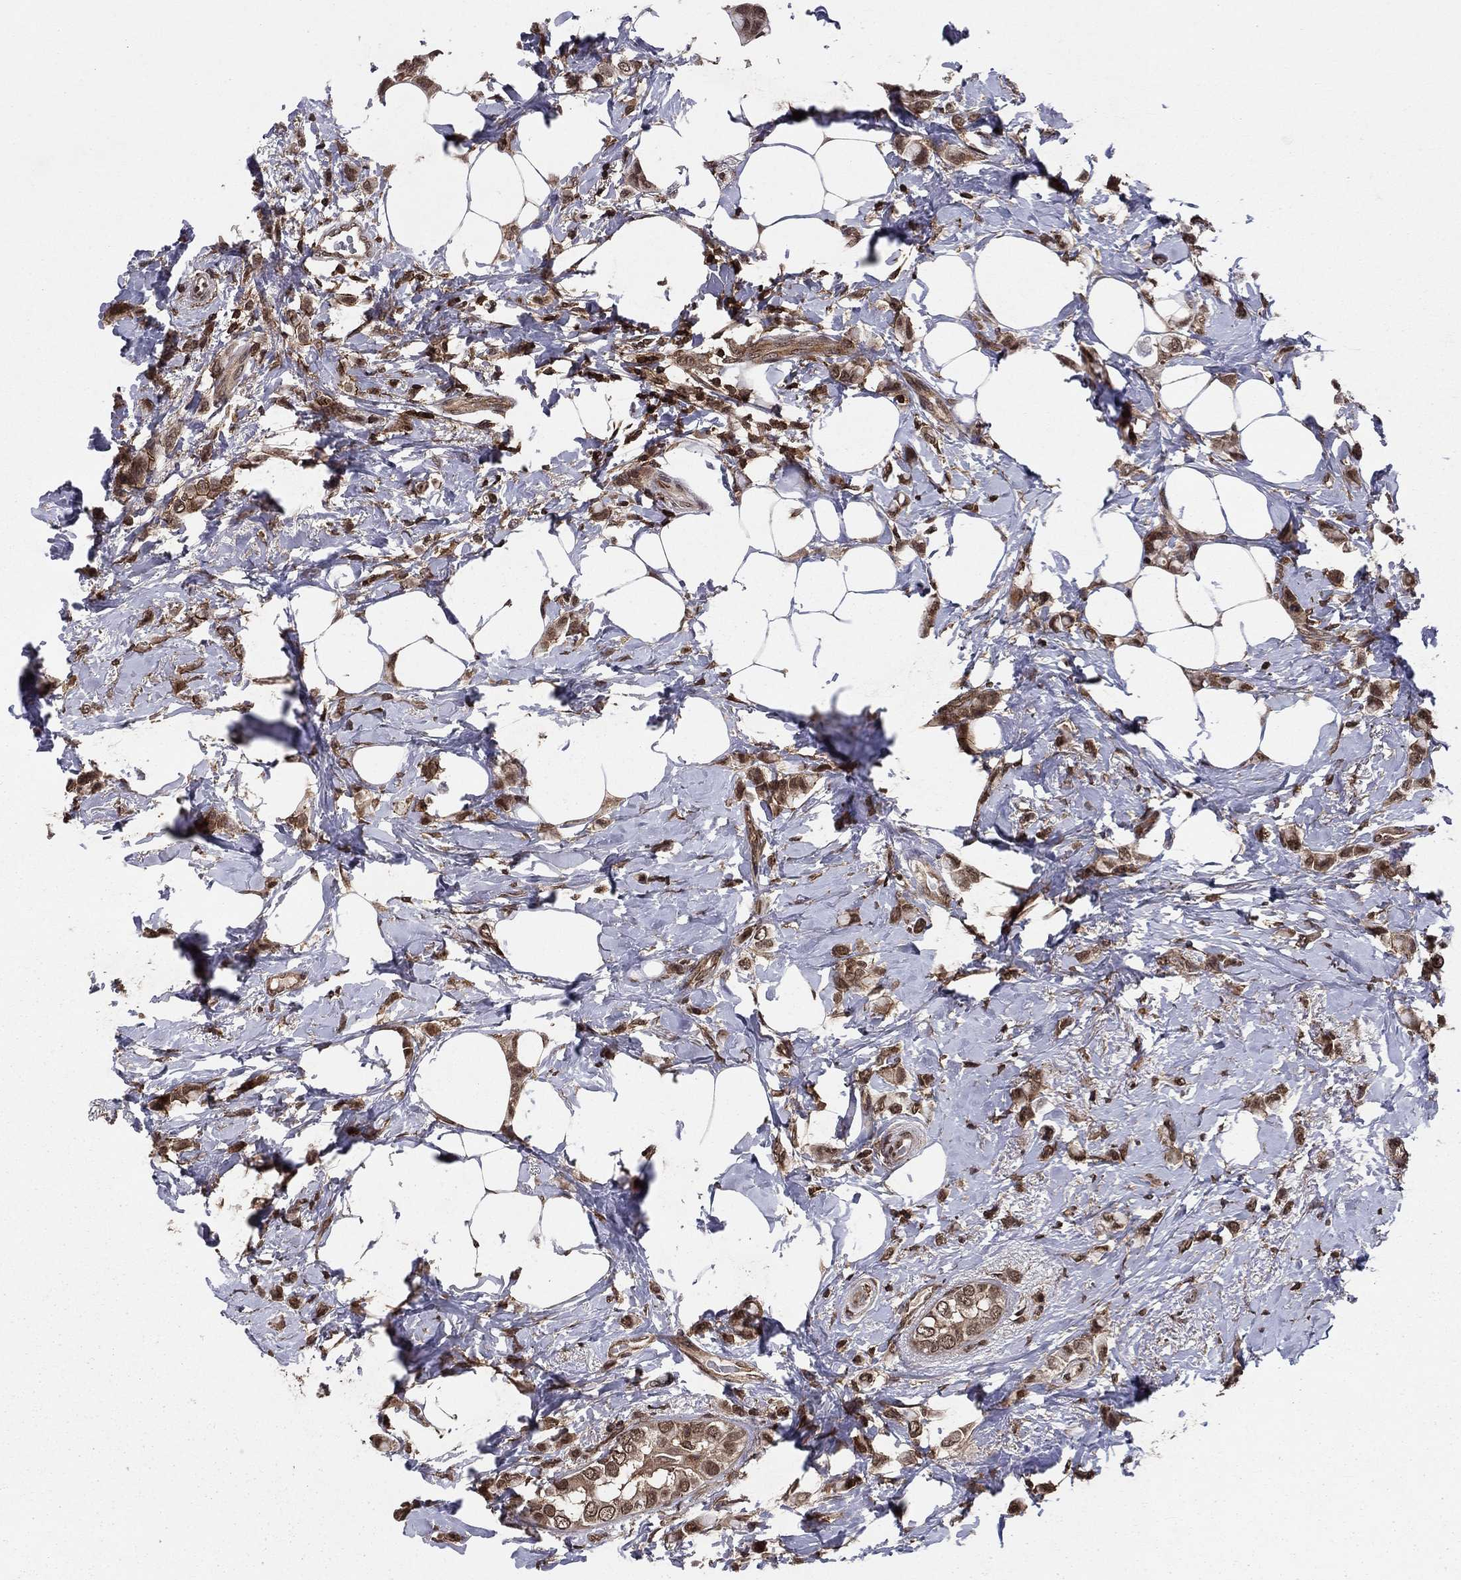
{"staining": {"intensity": "strong", "quantity": "<25%", "location": "cytoplasmic/membranous,nuclear"}, "tissue": "breast cancer", "cell_type": "Tumor cells", "image_type": "cancer", "snomed": [{"axis": "morphology", "description": "Lobular carcinoma"}, {"axis": "topography", "description": "Breast"}], "caption": "Protein staining of breast lobular carcinoma tissue reveals strong cytoplasmic/membranous and nuclear positivity in about <25% of tumor cells. The protein of interest is stained brown, and the nuclei are stained in blue (DAB IHC with brightfield microscopy, high magnification).", "gene": "SSX2IP", "patient": {"sex": "female", "age": 66}}